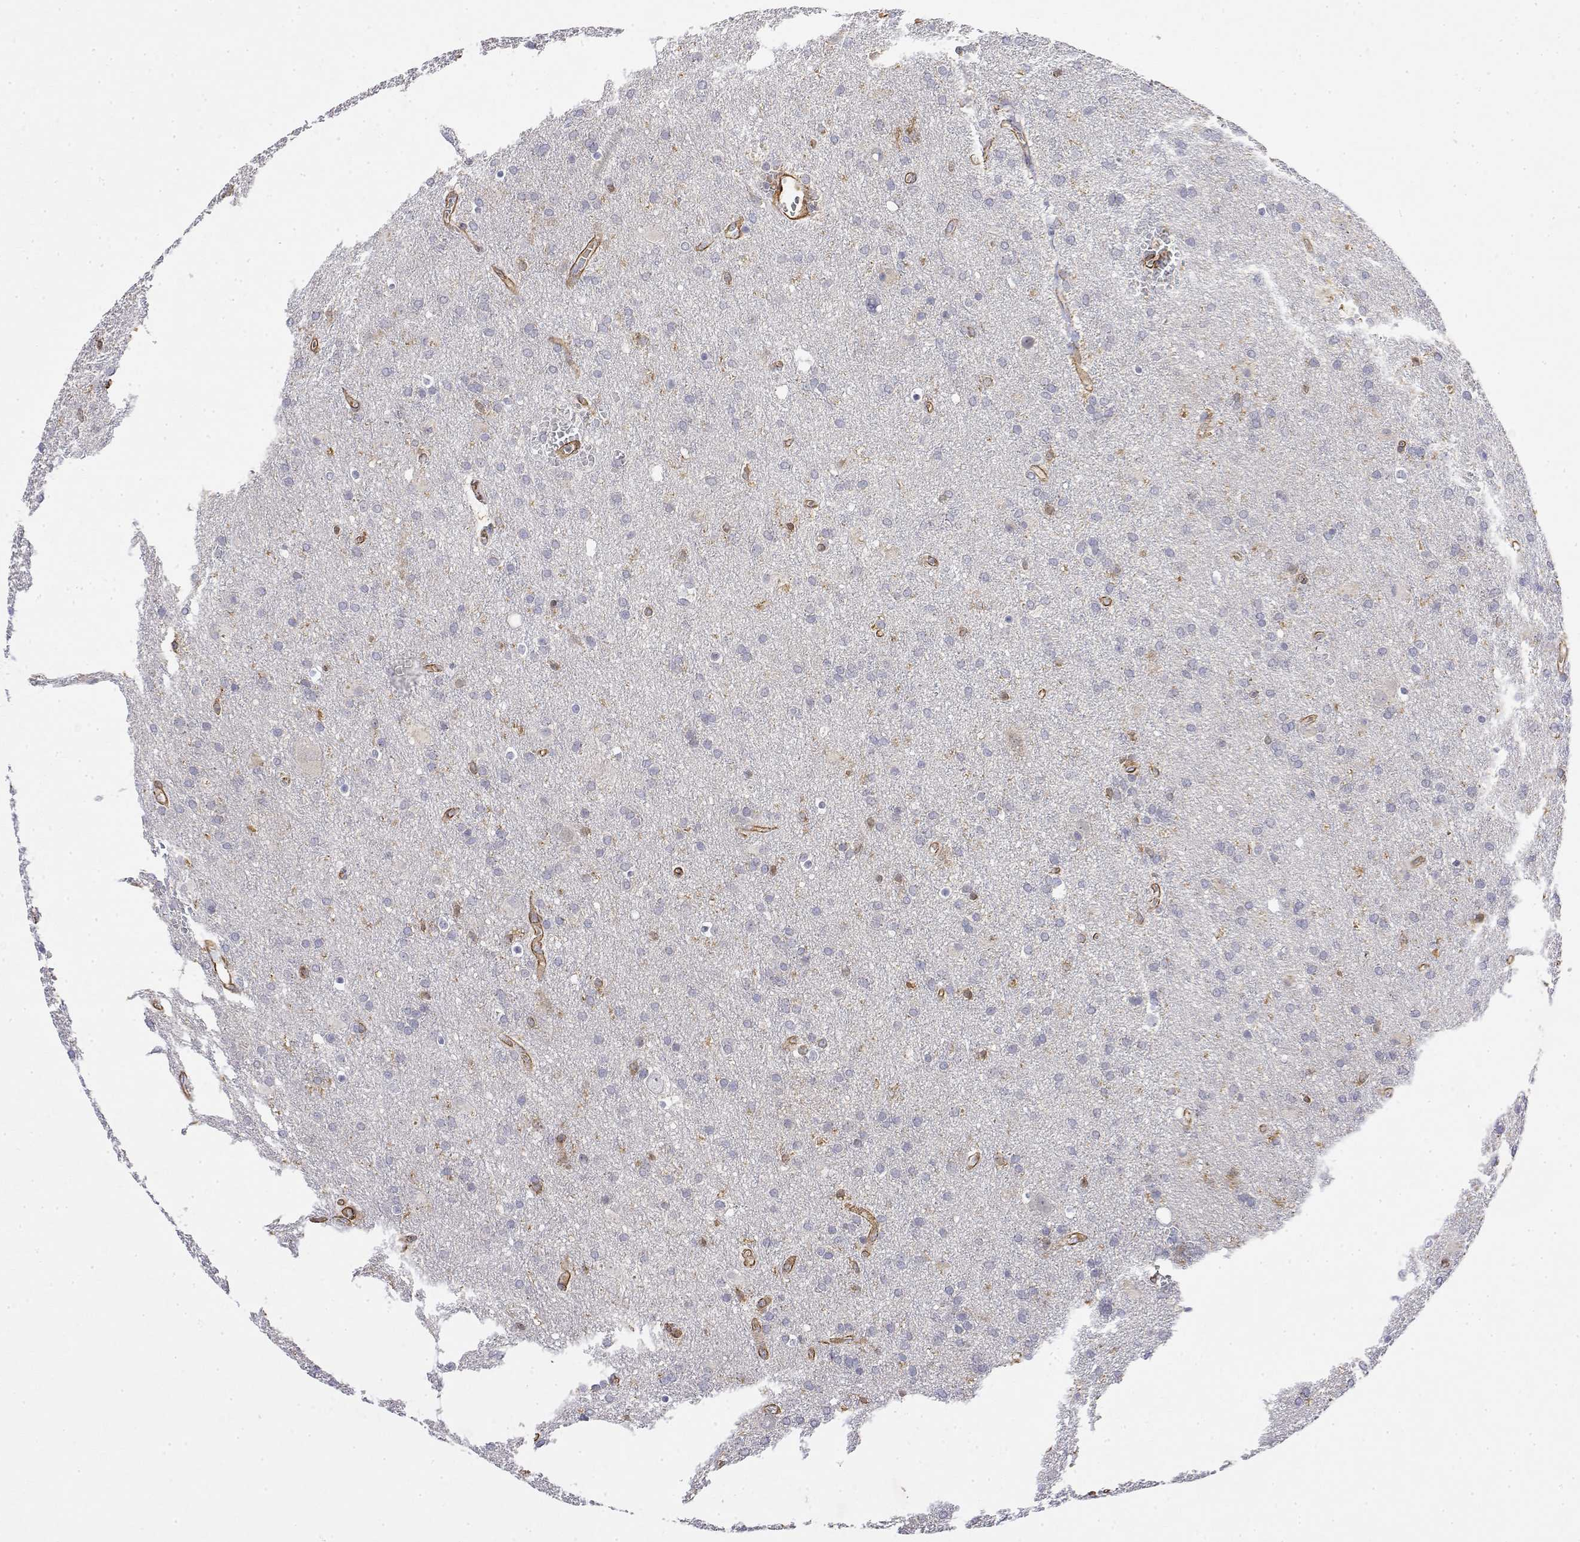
{"staining": {"intensity": "negative", "quantity": "none", "location": "none"}, "tissue": "glioma", "cell_type": "Tumor cells", "image_type": "cancer", "snomed": [{"axis": "morphology", "description": "Glioma, malignant, Low grade"}, {"axis": "topography", "description": "Brain"}], "caption": "An image of low-grade glioma (malignant) stained for a protein exhibits no brown staining in tumor cells.", "gene": "SOWAHD", "patient": {"sex": "male", "age": 66}}